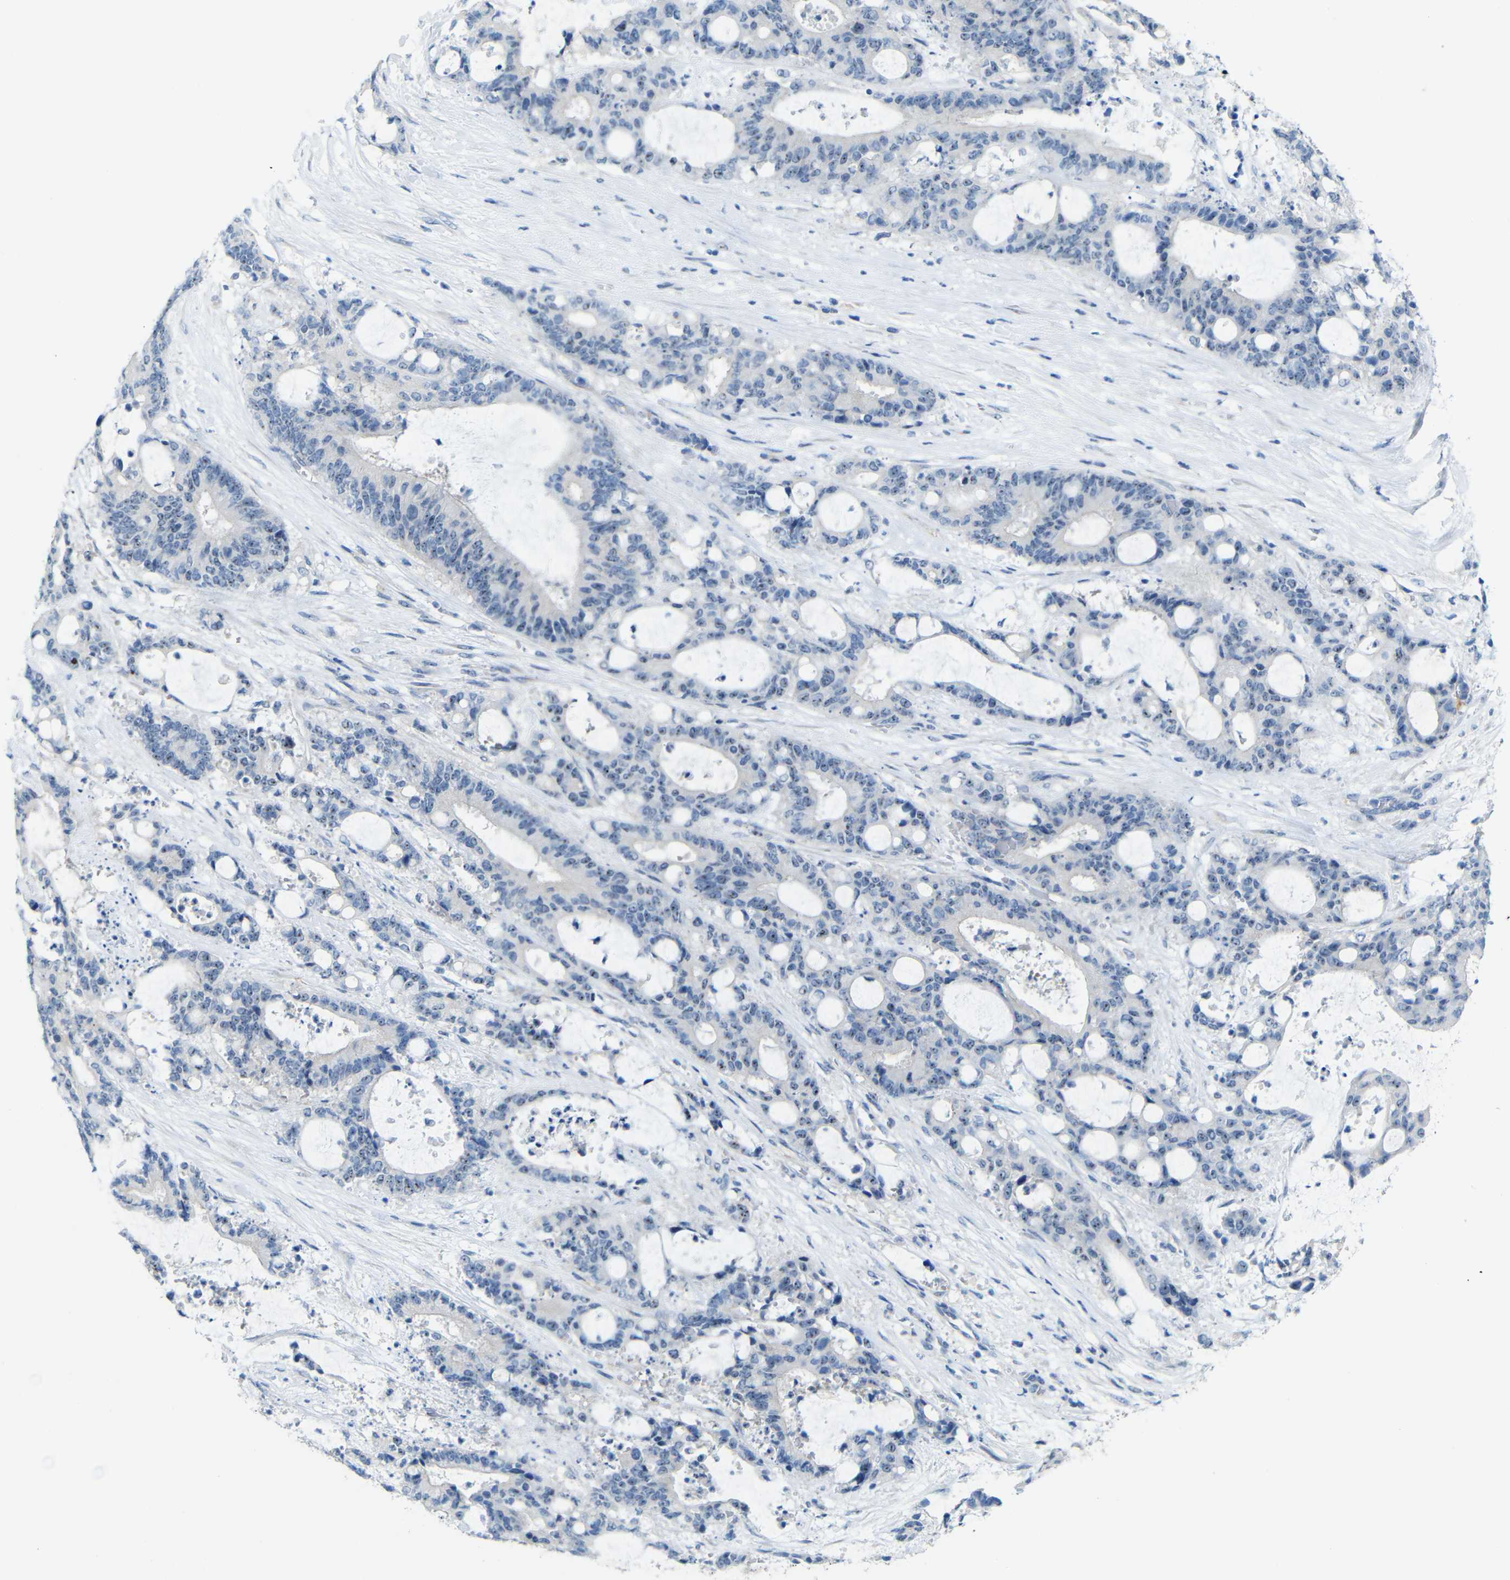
{"staining": {"intensity": "moderate", "quantity": "25%-75%", "location": "nuclear"}, "tissue": "liver cancer", "cell_type": "Tumor cells", "image_type": "cancer", "snomed": [{"axis": "morphology", "description": "Normal tissue, NOS"}, {"axis": "morphology", "description": "Cholangiocarcinoma"}, {"axis": "topography", "description": "Liver"}, {"axis": "topography", "description": "Peripheral nerve tissue"}], "caption": "Immunohistochemistry (IHC) micrograph of human liver cholangiocarcinoma stained for a protein (brown), which shows medium levels of moderate nuclear expression in about 25%-75% of tumor cells.", "gene": "C1orf210", "patient": {"sex": "female", "age": 73}}